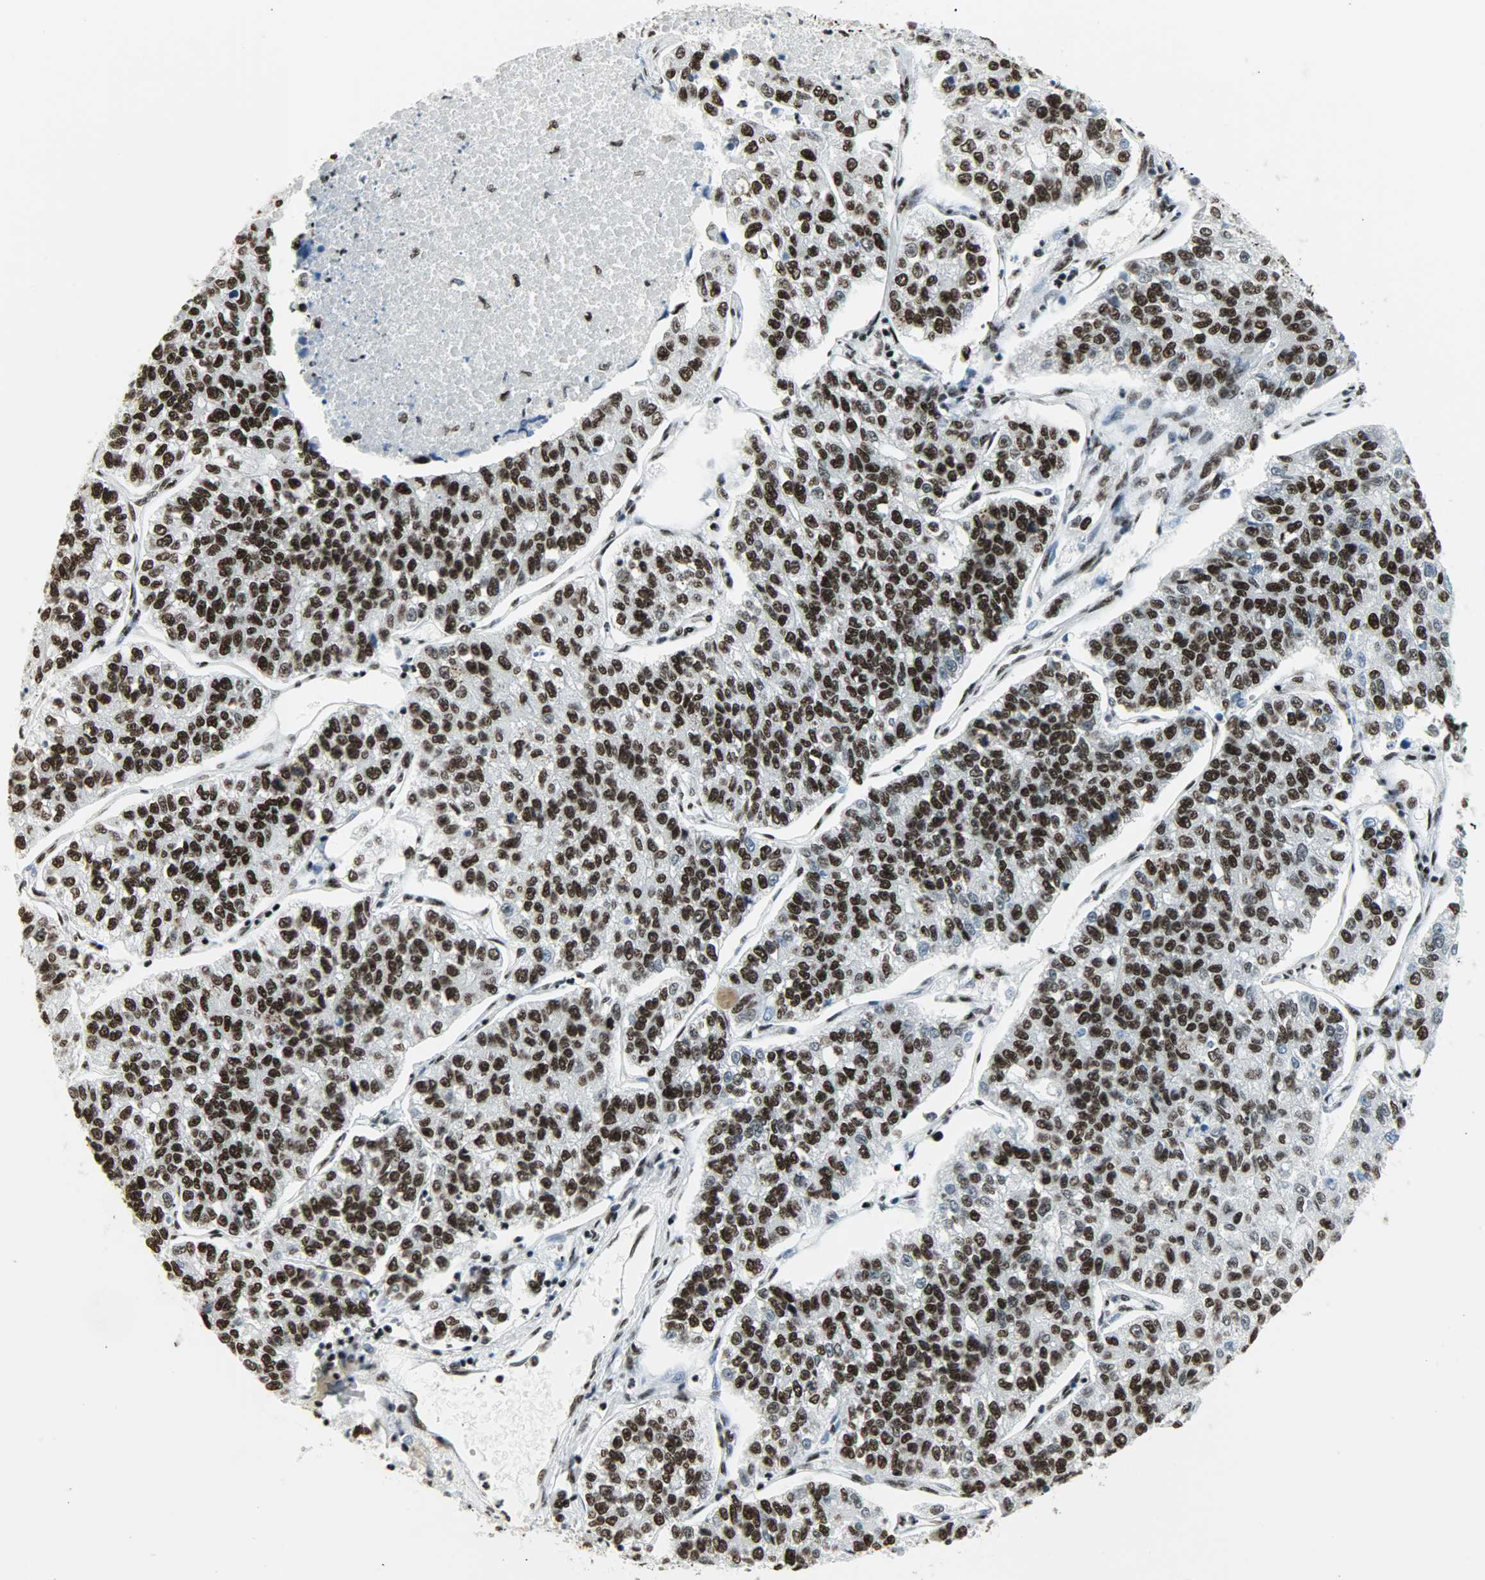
{"staining": {"intensity": "strong", "quantity": ">75%", "location": "nuclear"}, "tissue": "lung cancer", "cell_type": "Tumor cells", "image_type": "cancer", "snomed": [{"axis": "morphology", "description": "Adenocarcinoma, NOS"}, {"axis": "topography", "description": "Lung"}], "caption": "This is an image of immunohistochemistry (IHC) staining of lung adenocarcinoma, which shows strong staining in the nuclear of tumor cells.", "gene": "SNRPA", "patient": {"sex": "male", "age": 49}}